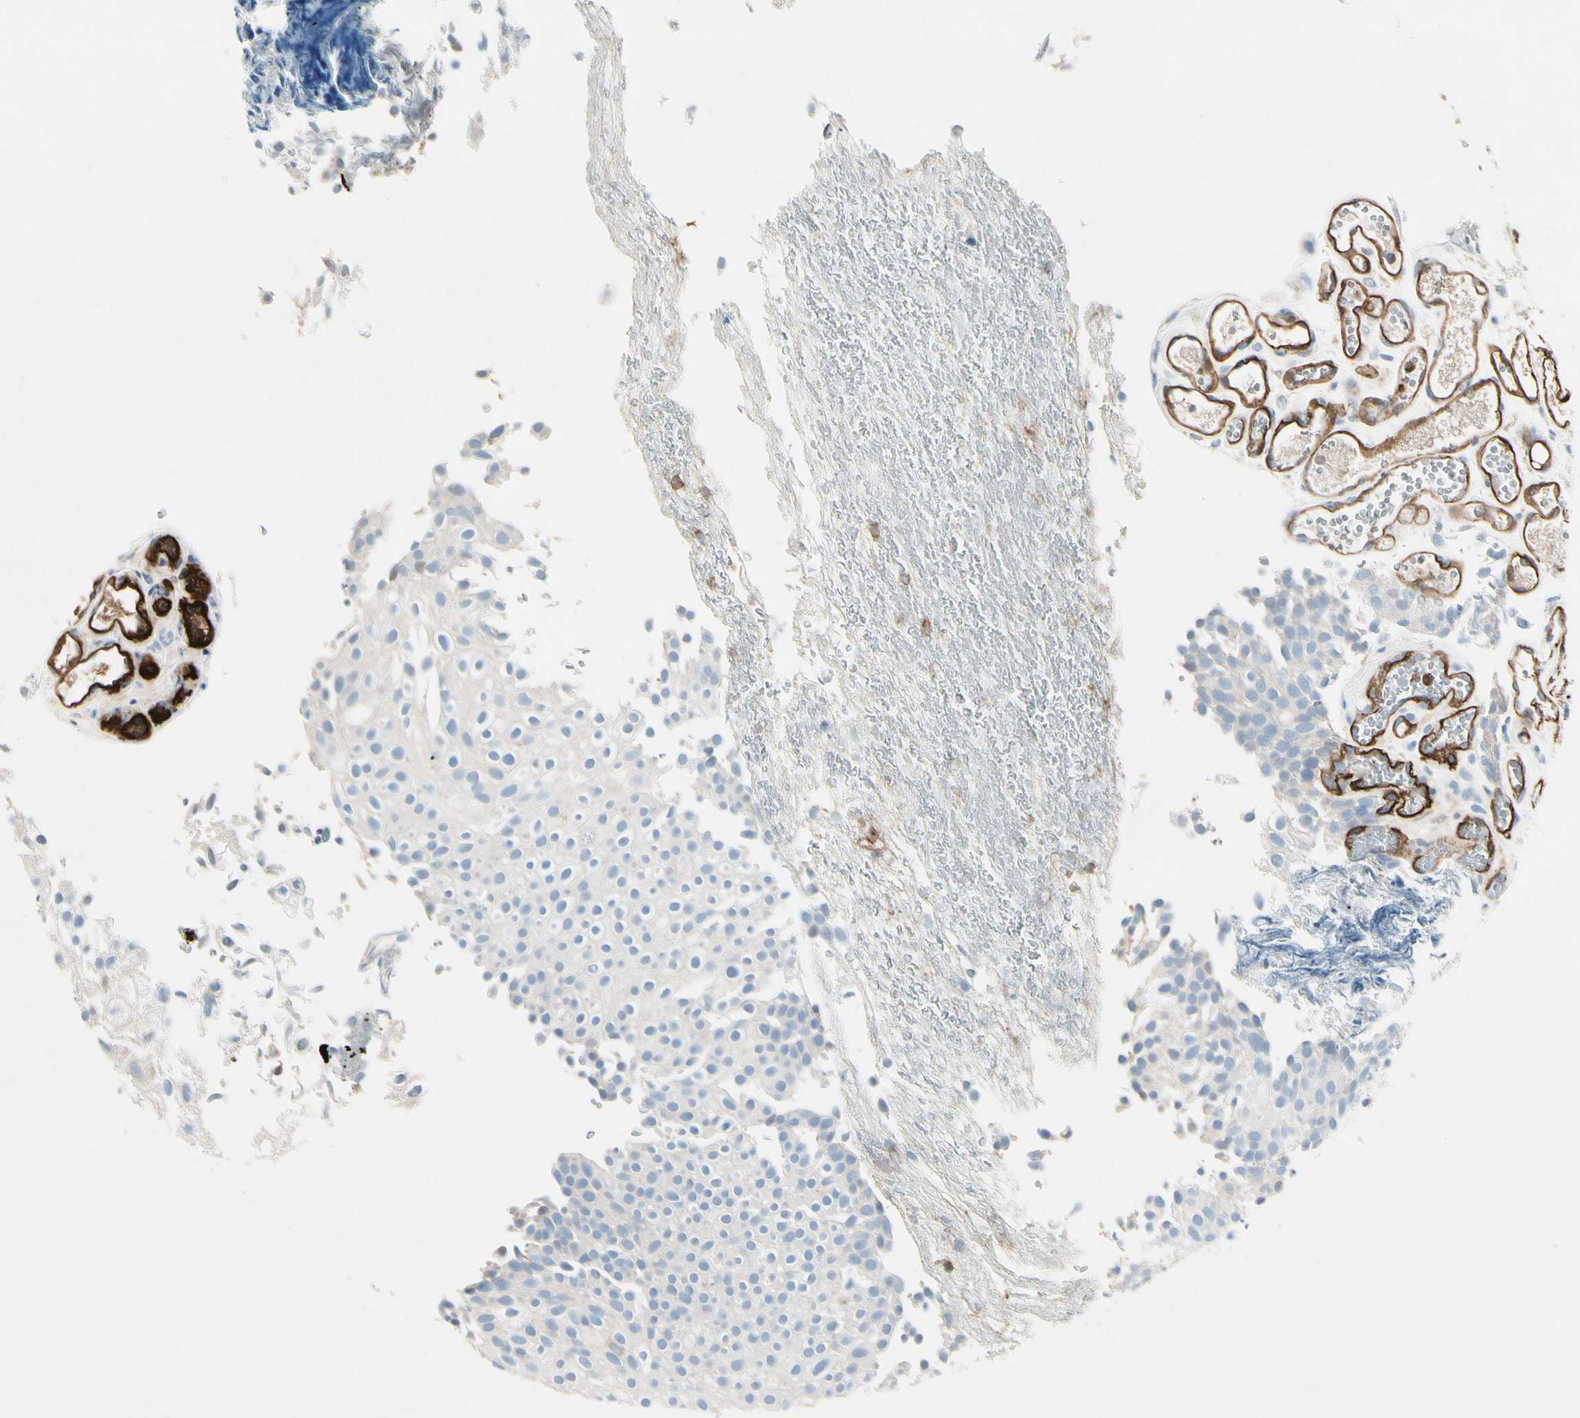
{"staining": {"intensity": "negative", "quantity": "none", "location": "none"}, "tissue": "urothelial cancer", "cell_type": "Tumor cells", "image_type": "cancer", "snomed": [{"axis": "morphology", "description": "Urothelial carcinoma, Low grade"}, {"axis": "topography", "description": "Urinary bladder"}], "caption": "Immunohistochemistry histopathology image of neoplastic tissue: human low-grade urothelial carcinoma stained with DAB (3,3'-diaminobenzidine) displays no significant protein positivity in tumor cells. (Immunohistochemistry (ihc), brightfield microscopy, high magnification).", "gene": "CD93", "patient": {"sex": "male", "age": 78}}